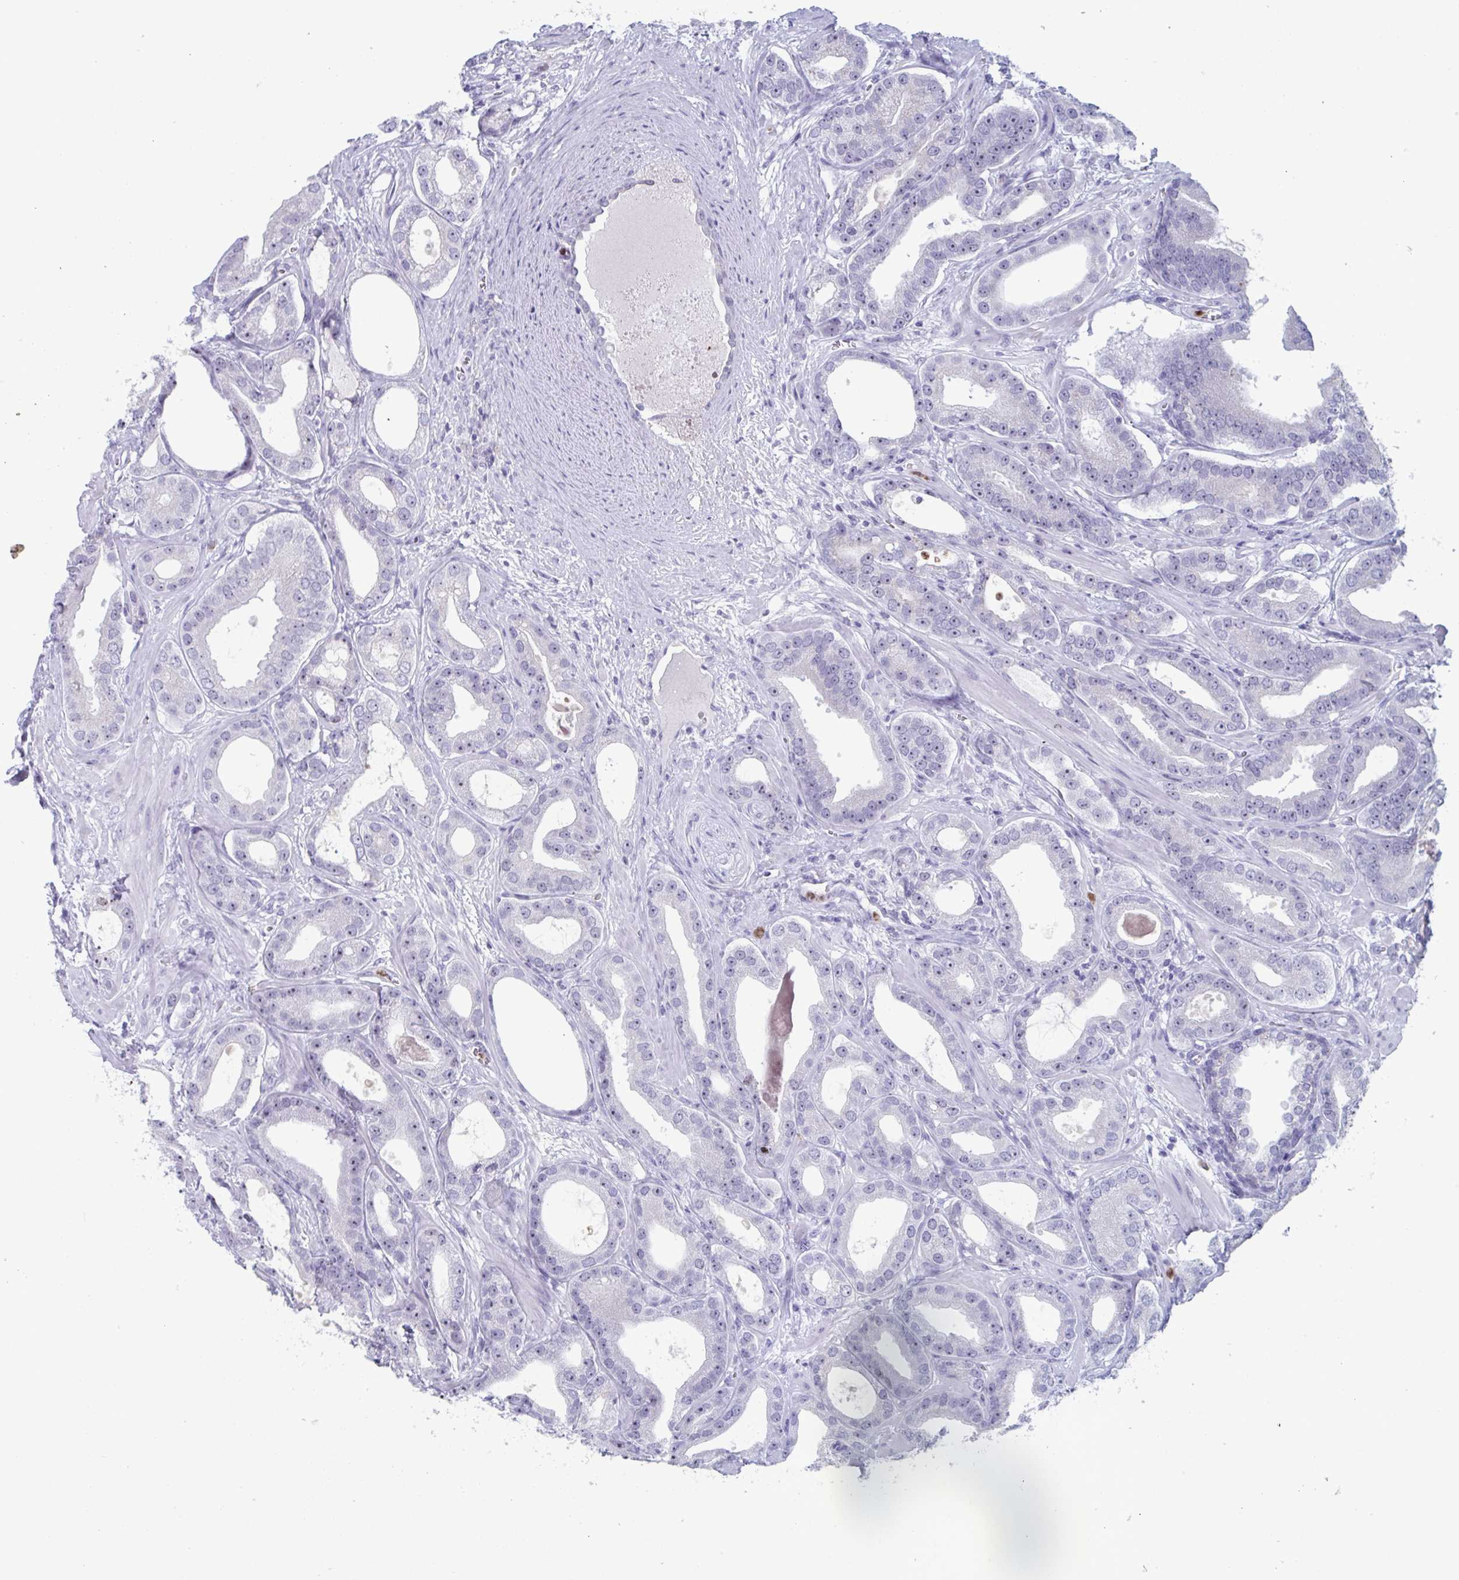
{"staining": {"intensity": "negative", "quantity": "none", "location": "none"}, "tissue": "prostate cancer", "cell_type": "Tumor cells", "image_type": "cancer", "snomed": [{"axis": "morphology", "description": "Adenocarcinoma, High grade"}, {"axis": "topography", "description": "Prostate"}], "caption": "DAB (3,3'-diaminobenzidine) immunohistochemical staining of human adenocarcinoma (high-grade) (prostate) exhibits no significant expression in tumor cells. (DAB immunohistochemistry visualized using brightfield microscopy, high magnification).", "gene": "CYP4F11", "patient": {"sex": "male", "age": 65}}